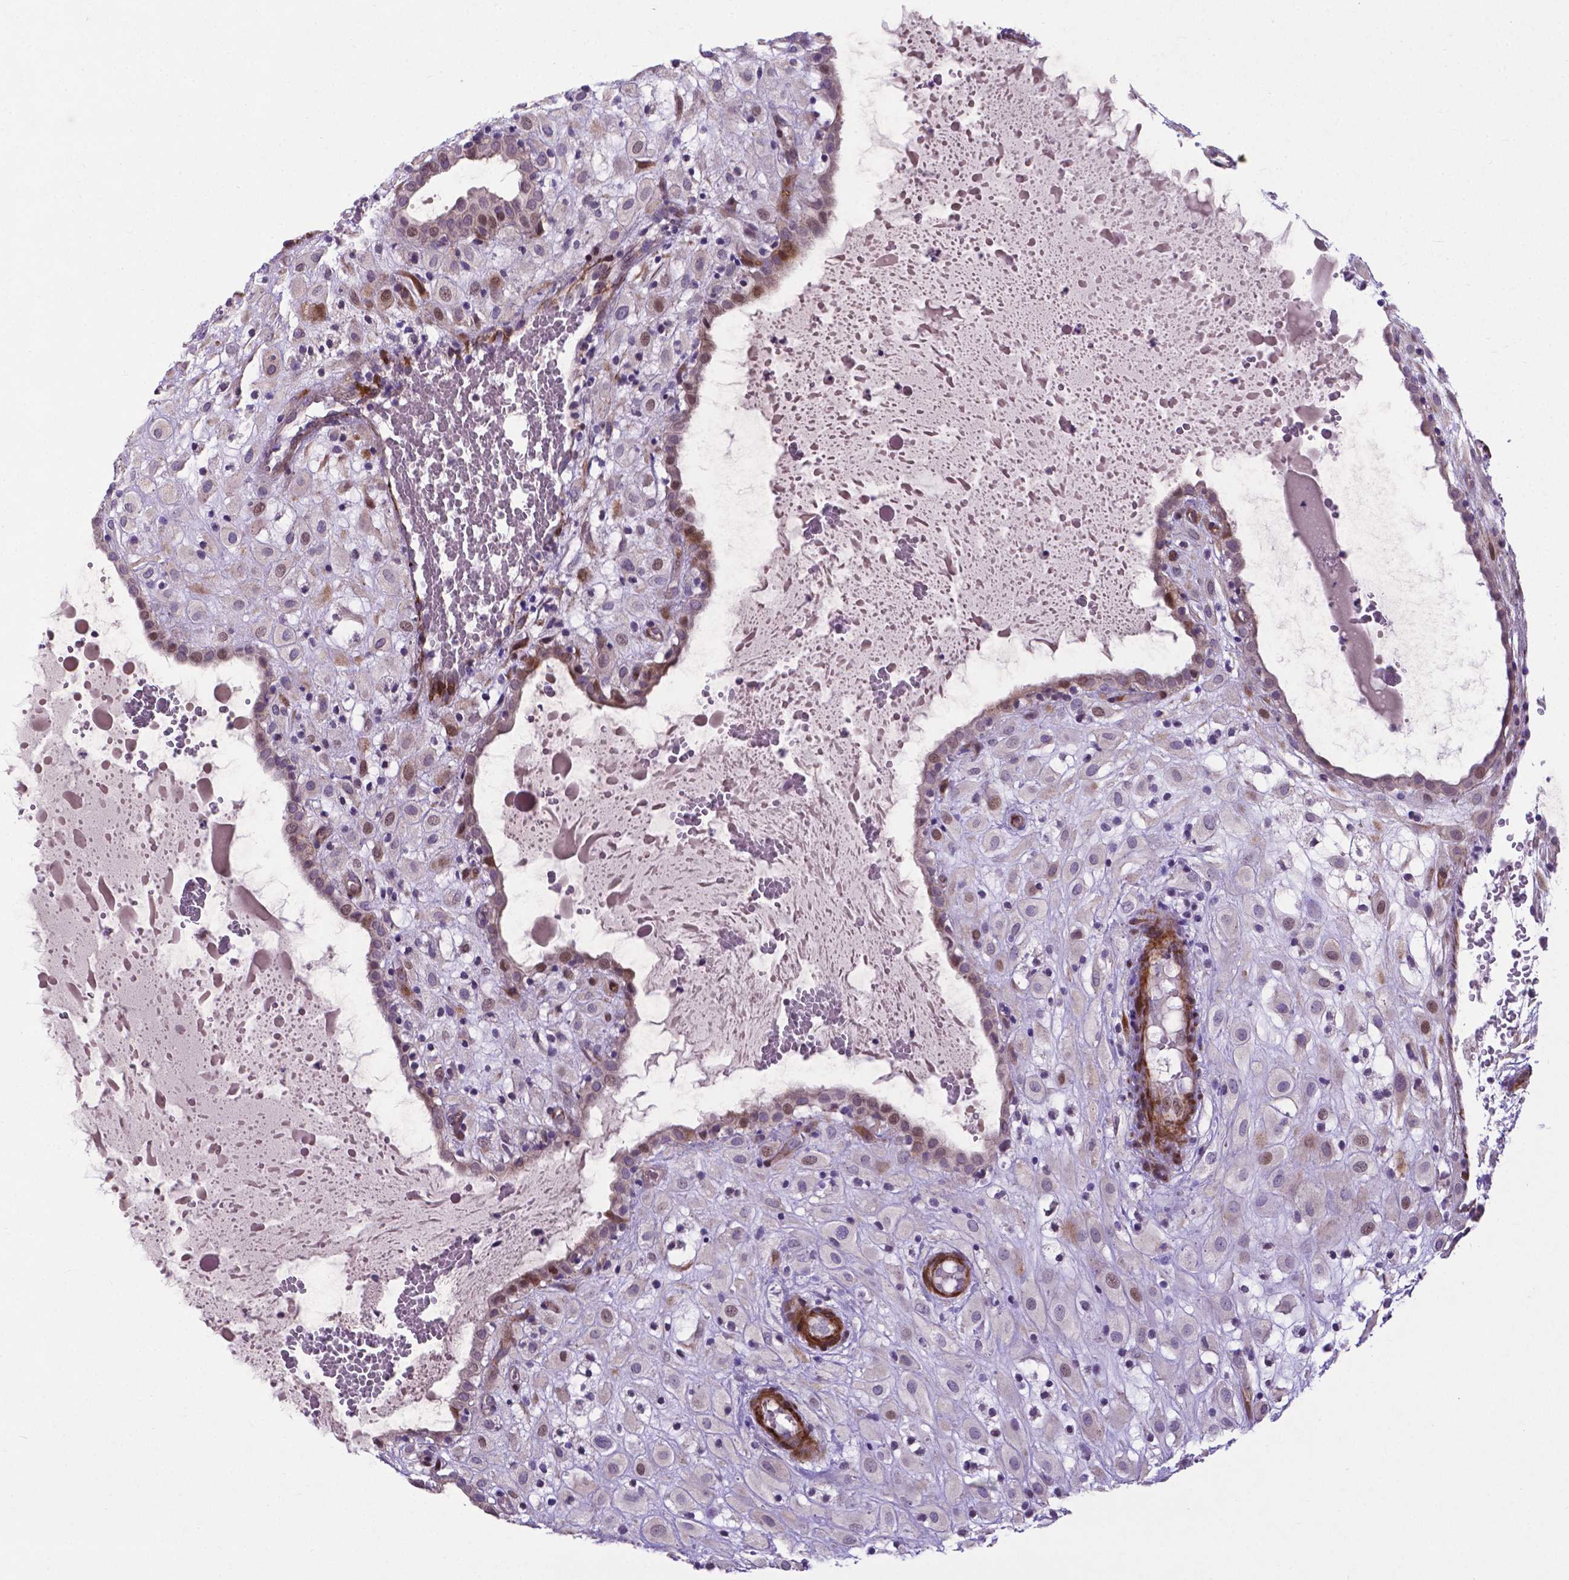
{"staining": {"intensity": "weak", "quantity": "<25%", "location": "nuclear"}, "tissue": "placenta", "cell_type": "Decidual cells", "image_type": "normal", "snomed": [{"axis": "morphology", "description": "Normal tissue, NOS"}, {"axis": "topography", "description": "Placenta"}], "caption": "Protein analysis of unremarkable placenta shows no significant expression in decidual cells. (DAB immunohistochemistry, high magnification).", "gene": "PFKFB4", "patient": {"sex": "female", "age": 24}}